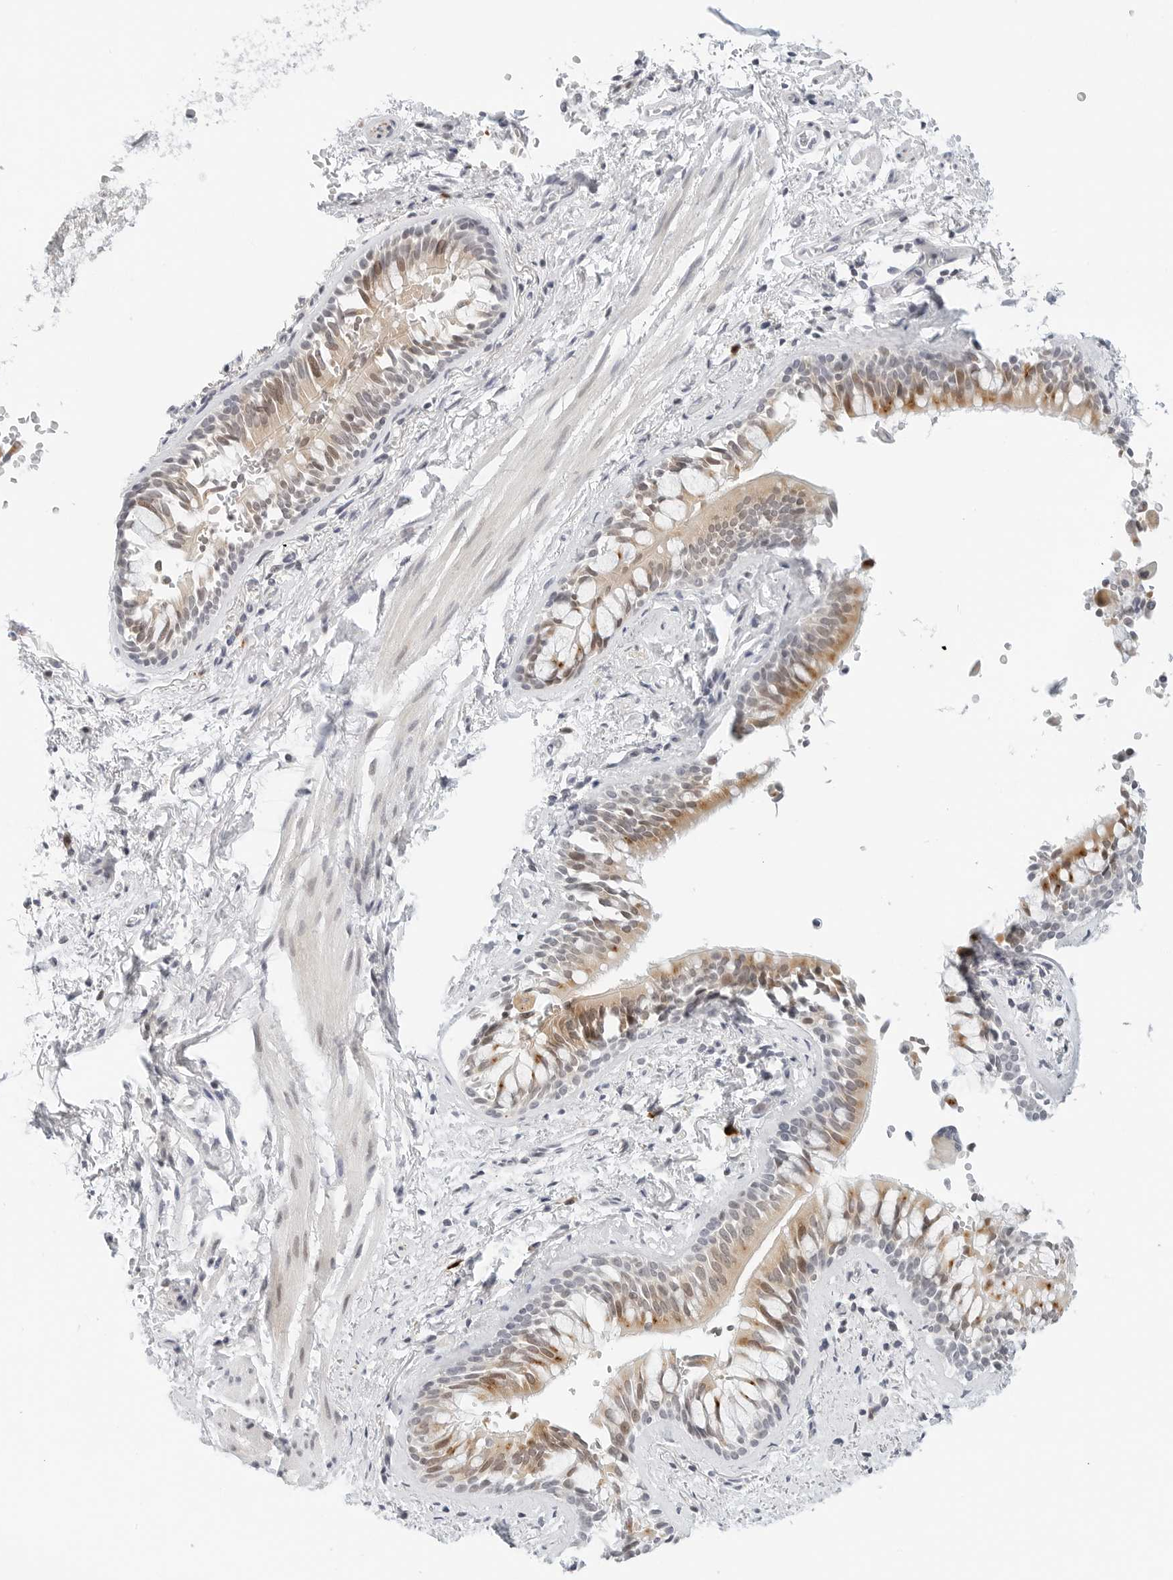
{"staining": {"intensity": "moderate", "quantity": "<25%", "location": "cytoplasmic/membranous,nuclear"}, "tissue": "bronchus", "cell_type": "Respiratory epithelial cells", "image_type": "normal", "snomed": [{"axis": "morphology", "description": "Normal tissue, NOS"}, {"axis": "morphology", "description": "Inflammation, NOS"}, {"axis": "topography", "description": "Cartilage tissue"}, {"axis": "topography", "description": "Bronchus"}, {"axis": "topography", "description": "Lung"}], "caption": "A brown stain highlights moderate cytoplasmic/membranous,nuclear expression of a protein in respiratory epithelial cells of benign human bronchus. (IHC, brightfield microscopy, high magnification).", "gene": "PARP10", "patient": {"sex": "female", "age": 64}}